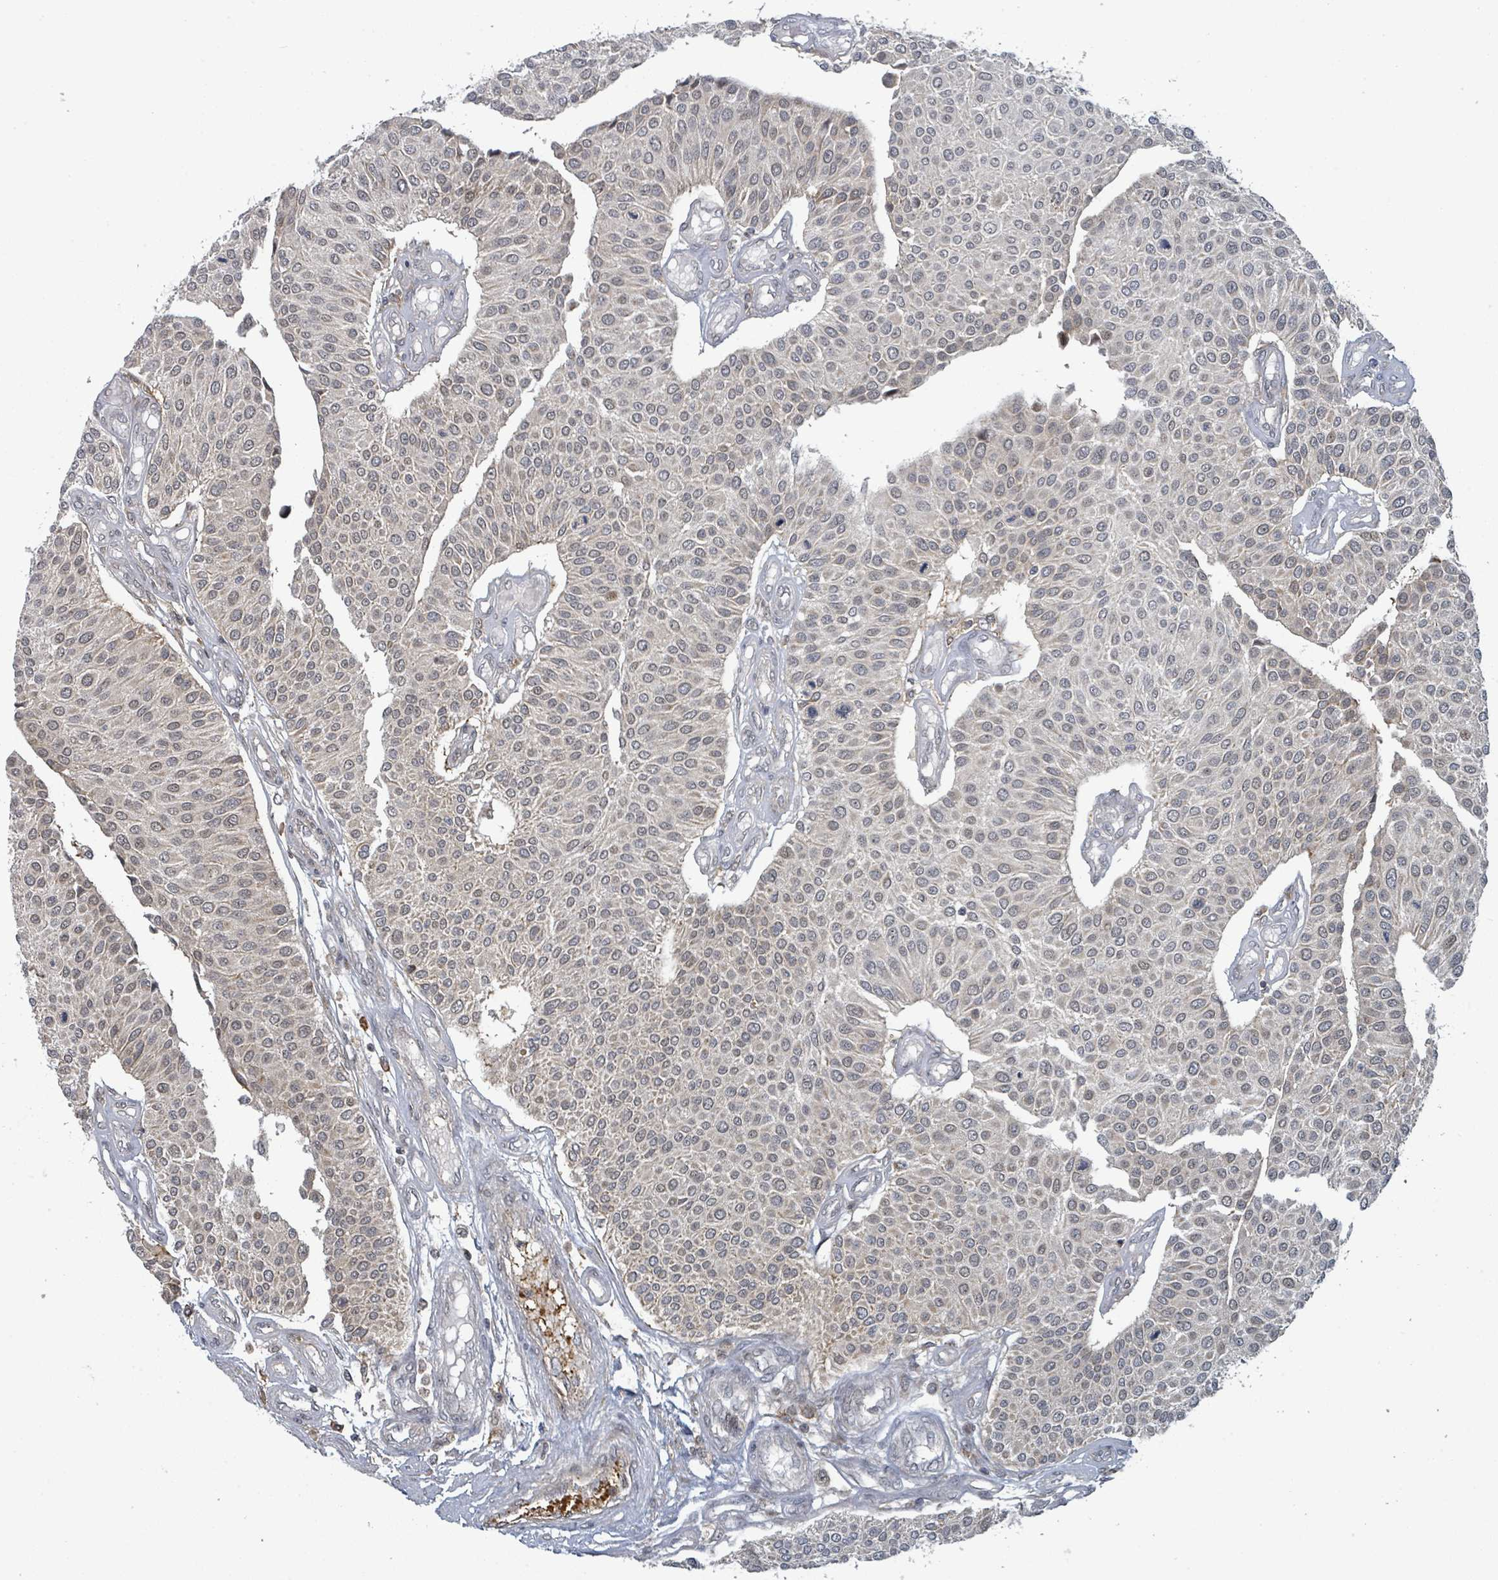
{"staining": {"intensity": "weak", "quantity": "<25%", "location": "nuclear"}, "tissue": "urothelial cancer", "cell_type": "Tumor cells", "image_type": "cancer", "snomed": [{"axis": "morphology", "description": "Urothelial carcinoma, NOS"}, {"axis": "topography", "description": "Urinary bladder"}], "caption": "Tumor cells are negative for brown protein staining in transitional cell carcinoma.", "gene": "GTF3C1", "patient": {"sex": "male", "age": 55}}